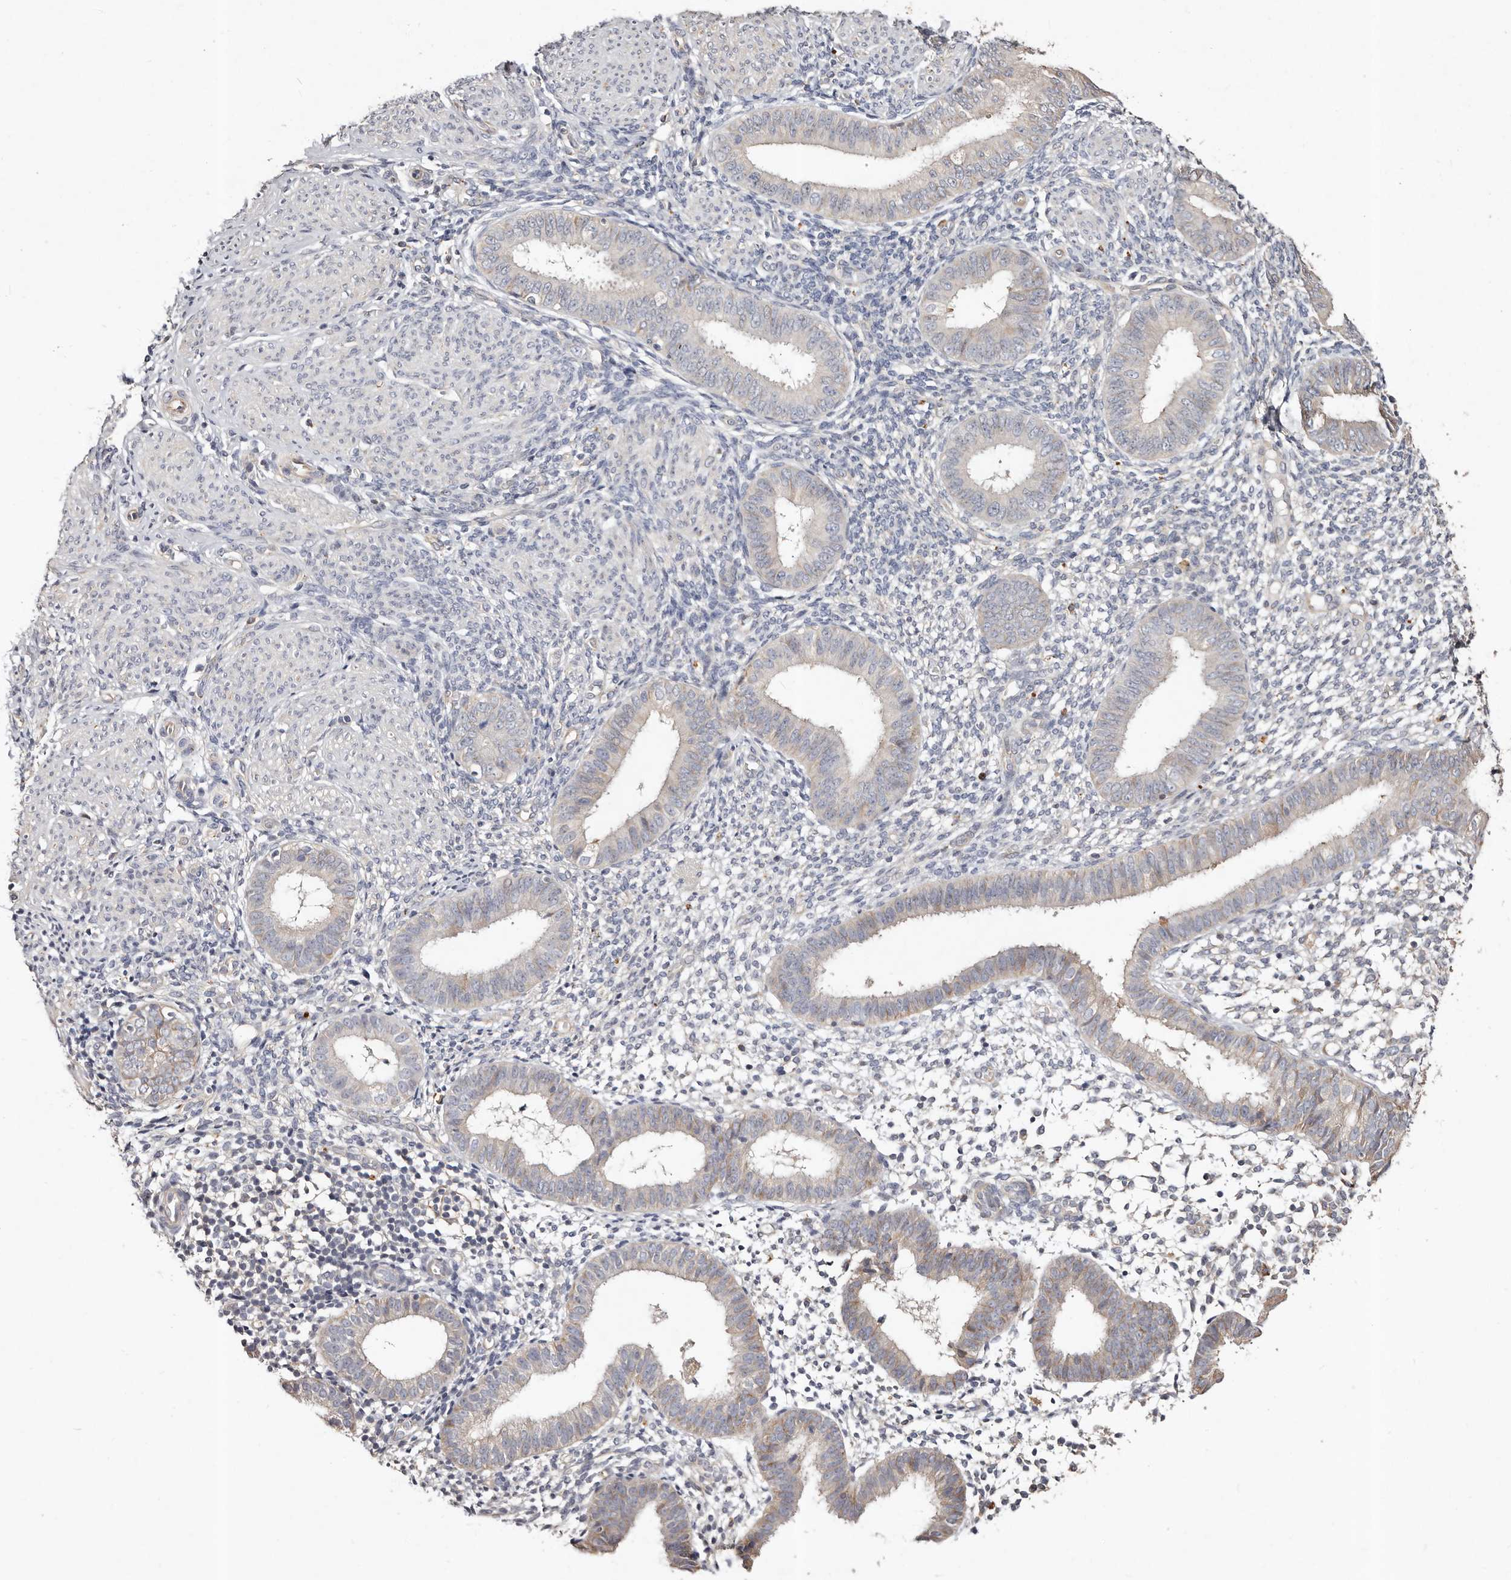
{"staining": {"intensity": "negative", "quantity": "none", "location": "none"}, "tissue": "endometrium", "cell_type": "Cells in endometrial stroma", "image_type": "normal", "snomed": [{"axis": "morphology", "description": "Normal tissue, NOS"}, {"axis": "topography", "description": "Uterus"}, {"axis": "topography", "description": "Endometrium"}], "caption": "Image shows no protein positivity in cells in endometrial stroma of benign endometrium. (DAB (3,3'-diaminobenzidine) immunohistochemistry (IHC) visualized using brightfield microscopy, high magnification).", "gene": "THBS3", "patient": {"sex": "female", "age": 48}}